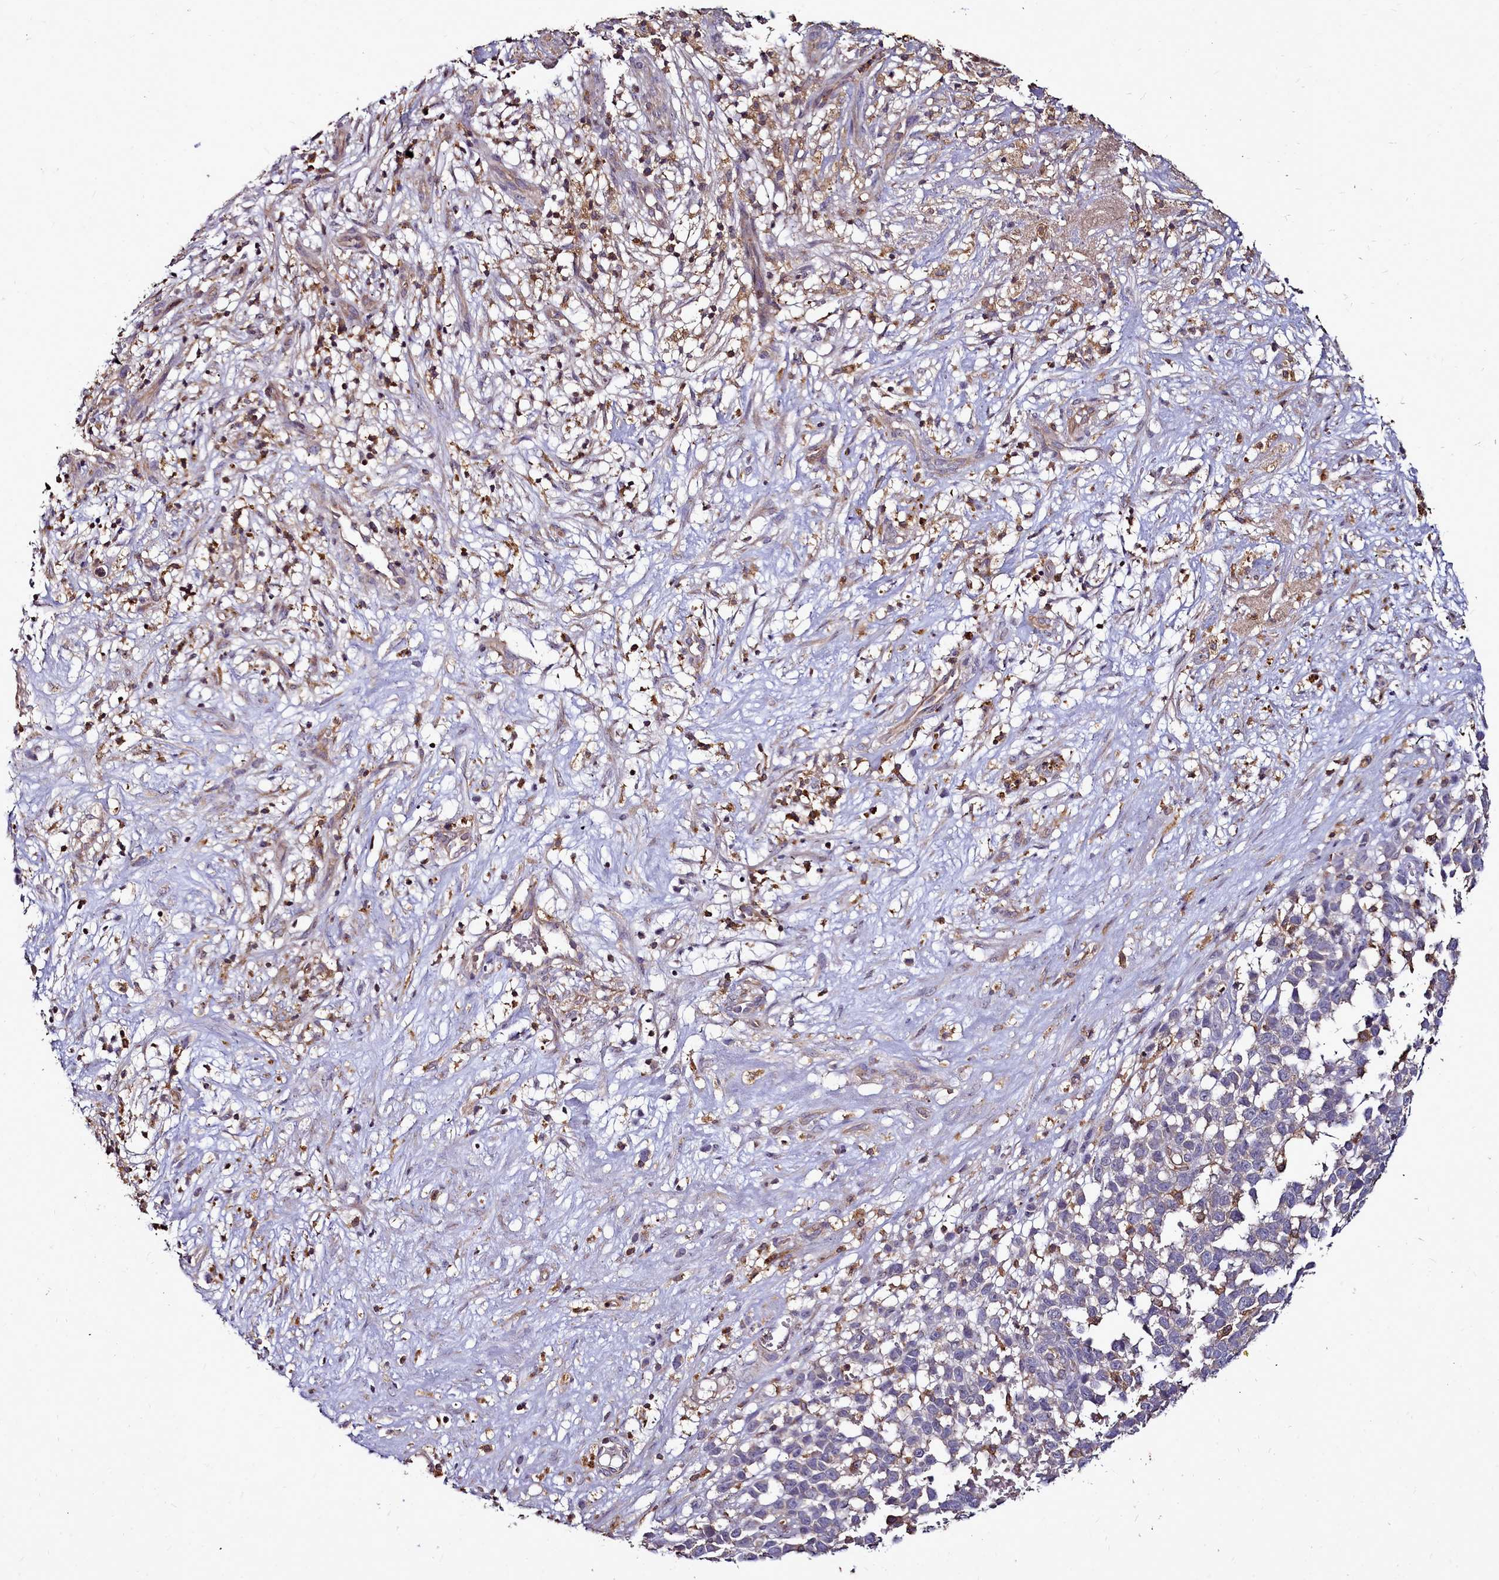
{"staining": {"intensity": "negative", "quantity": "none", "location": "none"}, "tissue": "melanoma", "cell_type": "Tumor cells", "image_type": "cancer", "snomed": [{"axis": "morphology", "description": "Malignant melanoma, NOS"}, {"axis": "topography", "description": "Nose, NOS"}], "caption": "Tumor cells show no significant positivity in malignant melanoma.", "gene": "NCKAP1L", "patient": {"sex": "female", "age": 48}}